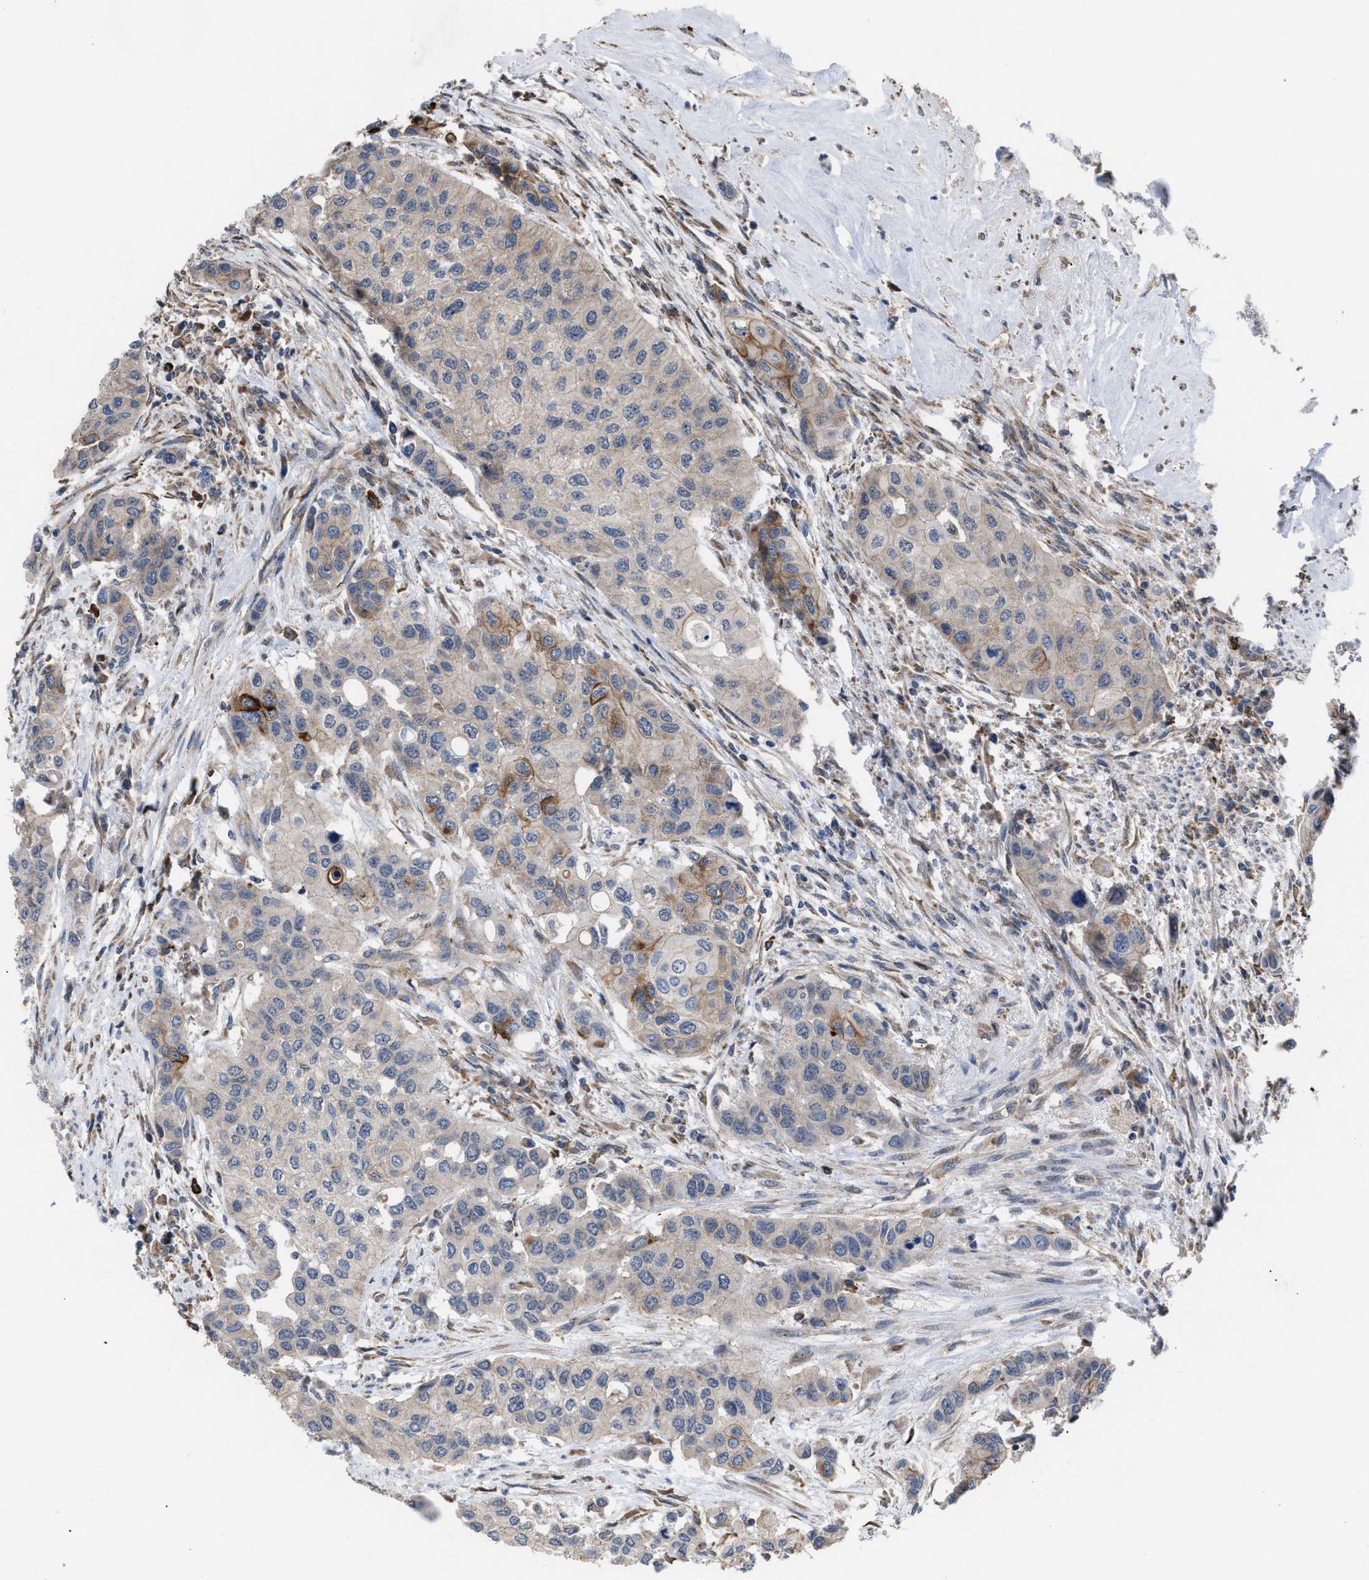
{"staining": {"intensity": "moderate", "quantity": "<25%", "location": "cytoplasmic/membranous"}, "tissue": "urothelial cancer", "cell_type": "Tumor cells", "image_type": "cancer", "snomed": [{"axis": "morphology", "description": "Urothelial carcinoma, High grade"}, {"axis": "topography", "description": "Urinary bladder"}], "caption": "High-power microscopy captured an IHC image of urothelial cancer, revealing moderate cytoplasmic/membranous positivity in approximately <25% of tumor cells.", "gene": "TP53BP2", "patient": {"sex": "female", "age": 56}}